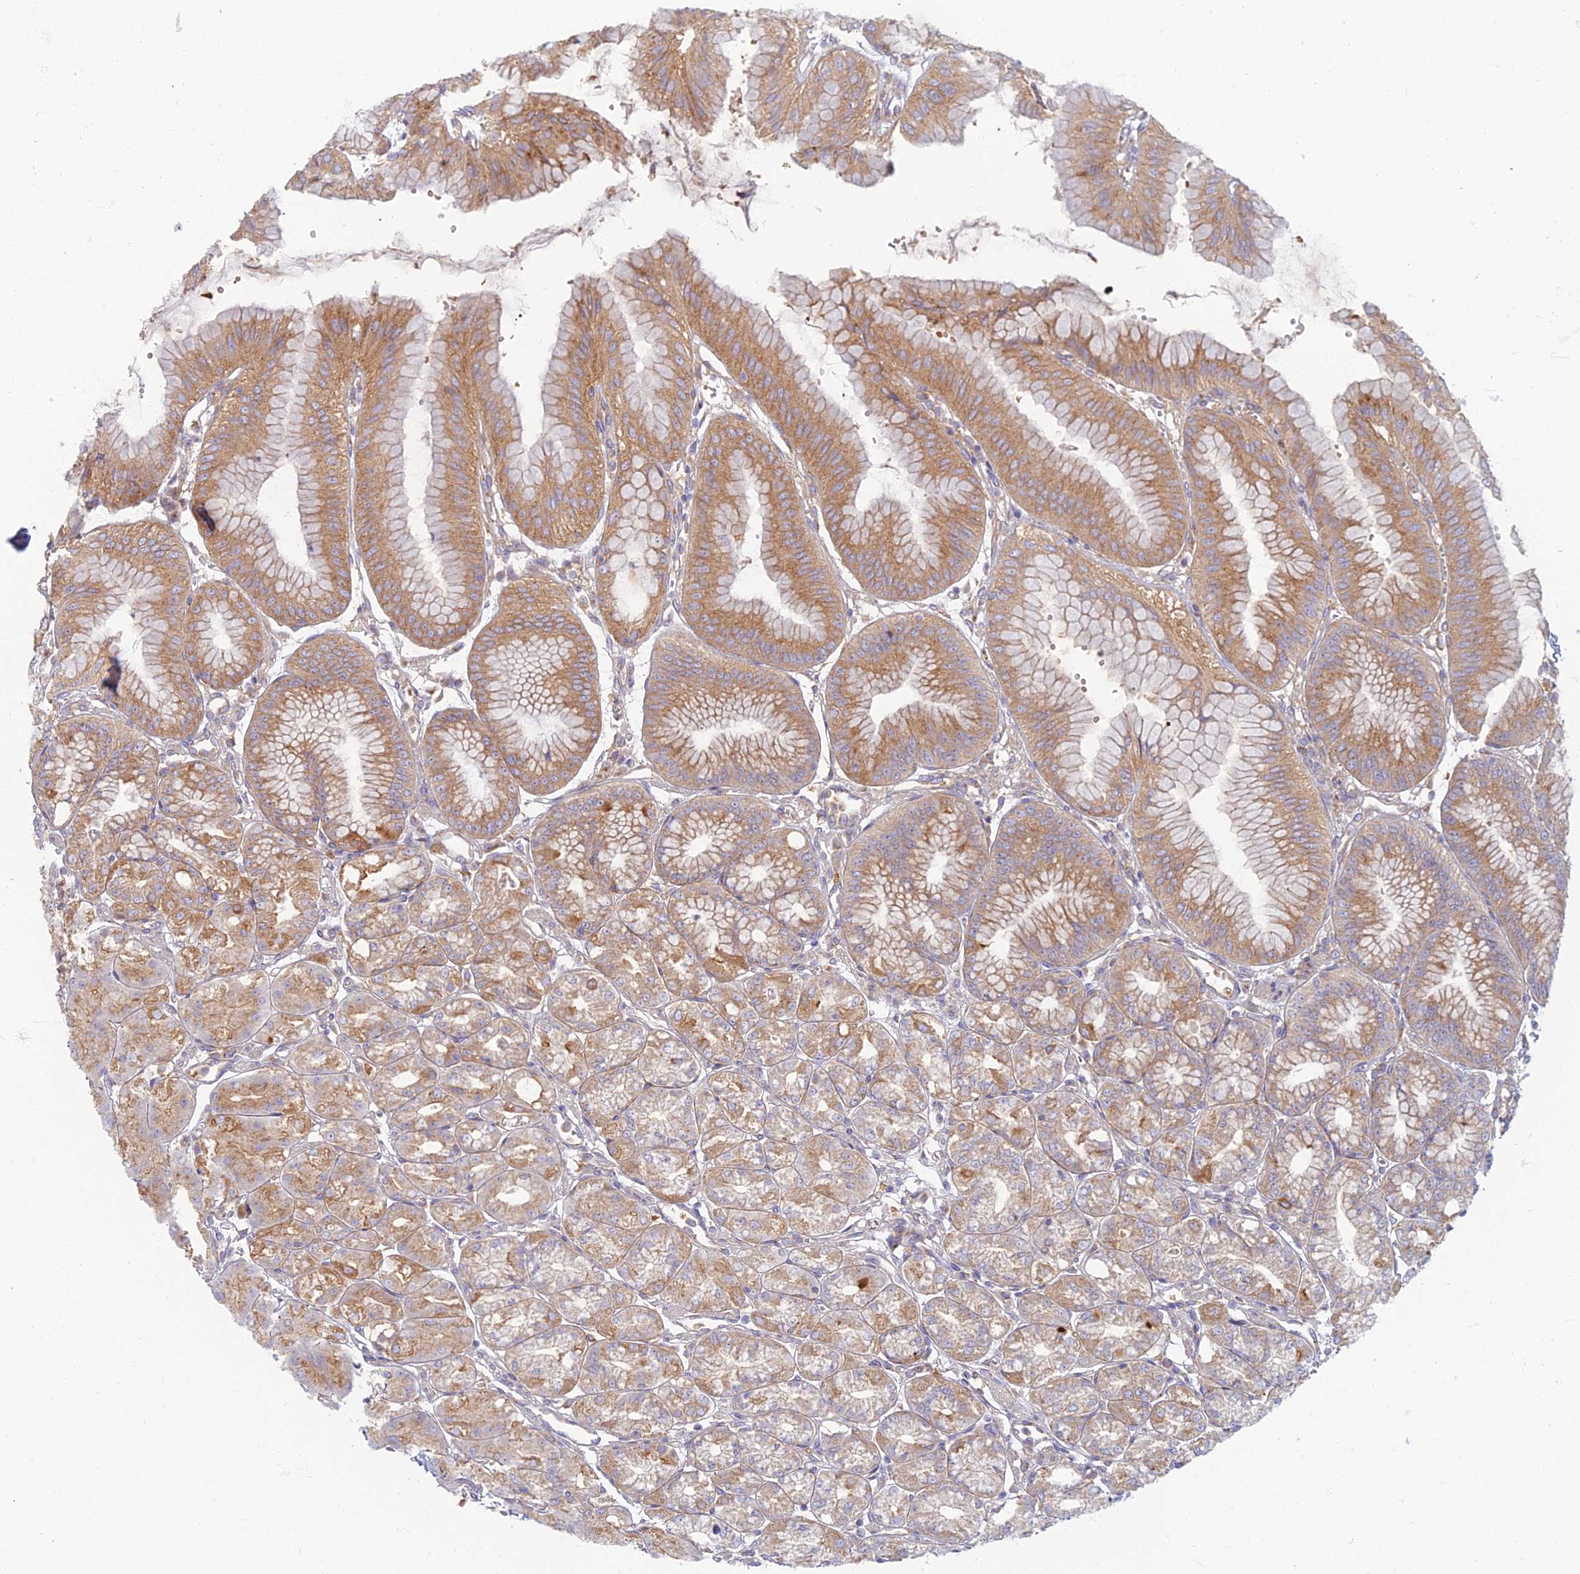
{"staining": {"intensity": "moderate", "quantity": ">75%", "location": "cytoplasmic/membranous"}, "tissue": "stomach", "cell_type": "Glandular cells", "image_type": "normal", "snomed": [{"axis": "morphology", "description": "Normal tissue, NOS"}, {"axis": "topography", "description": "Stomach, lower"}], "caption": "Stomach stained with IHC demonstrates moderate cytoplasmic/membranous expression in approximately >75% of glandular cells.", "gene": "PROX2", "patient": {"sex": "male", "age": 71}}